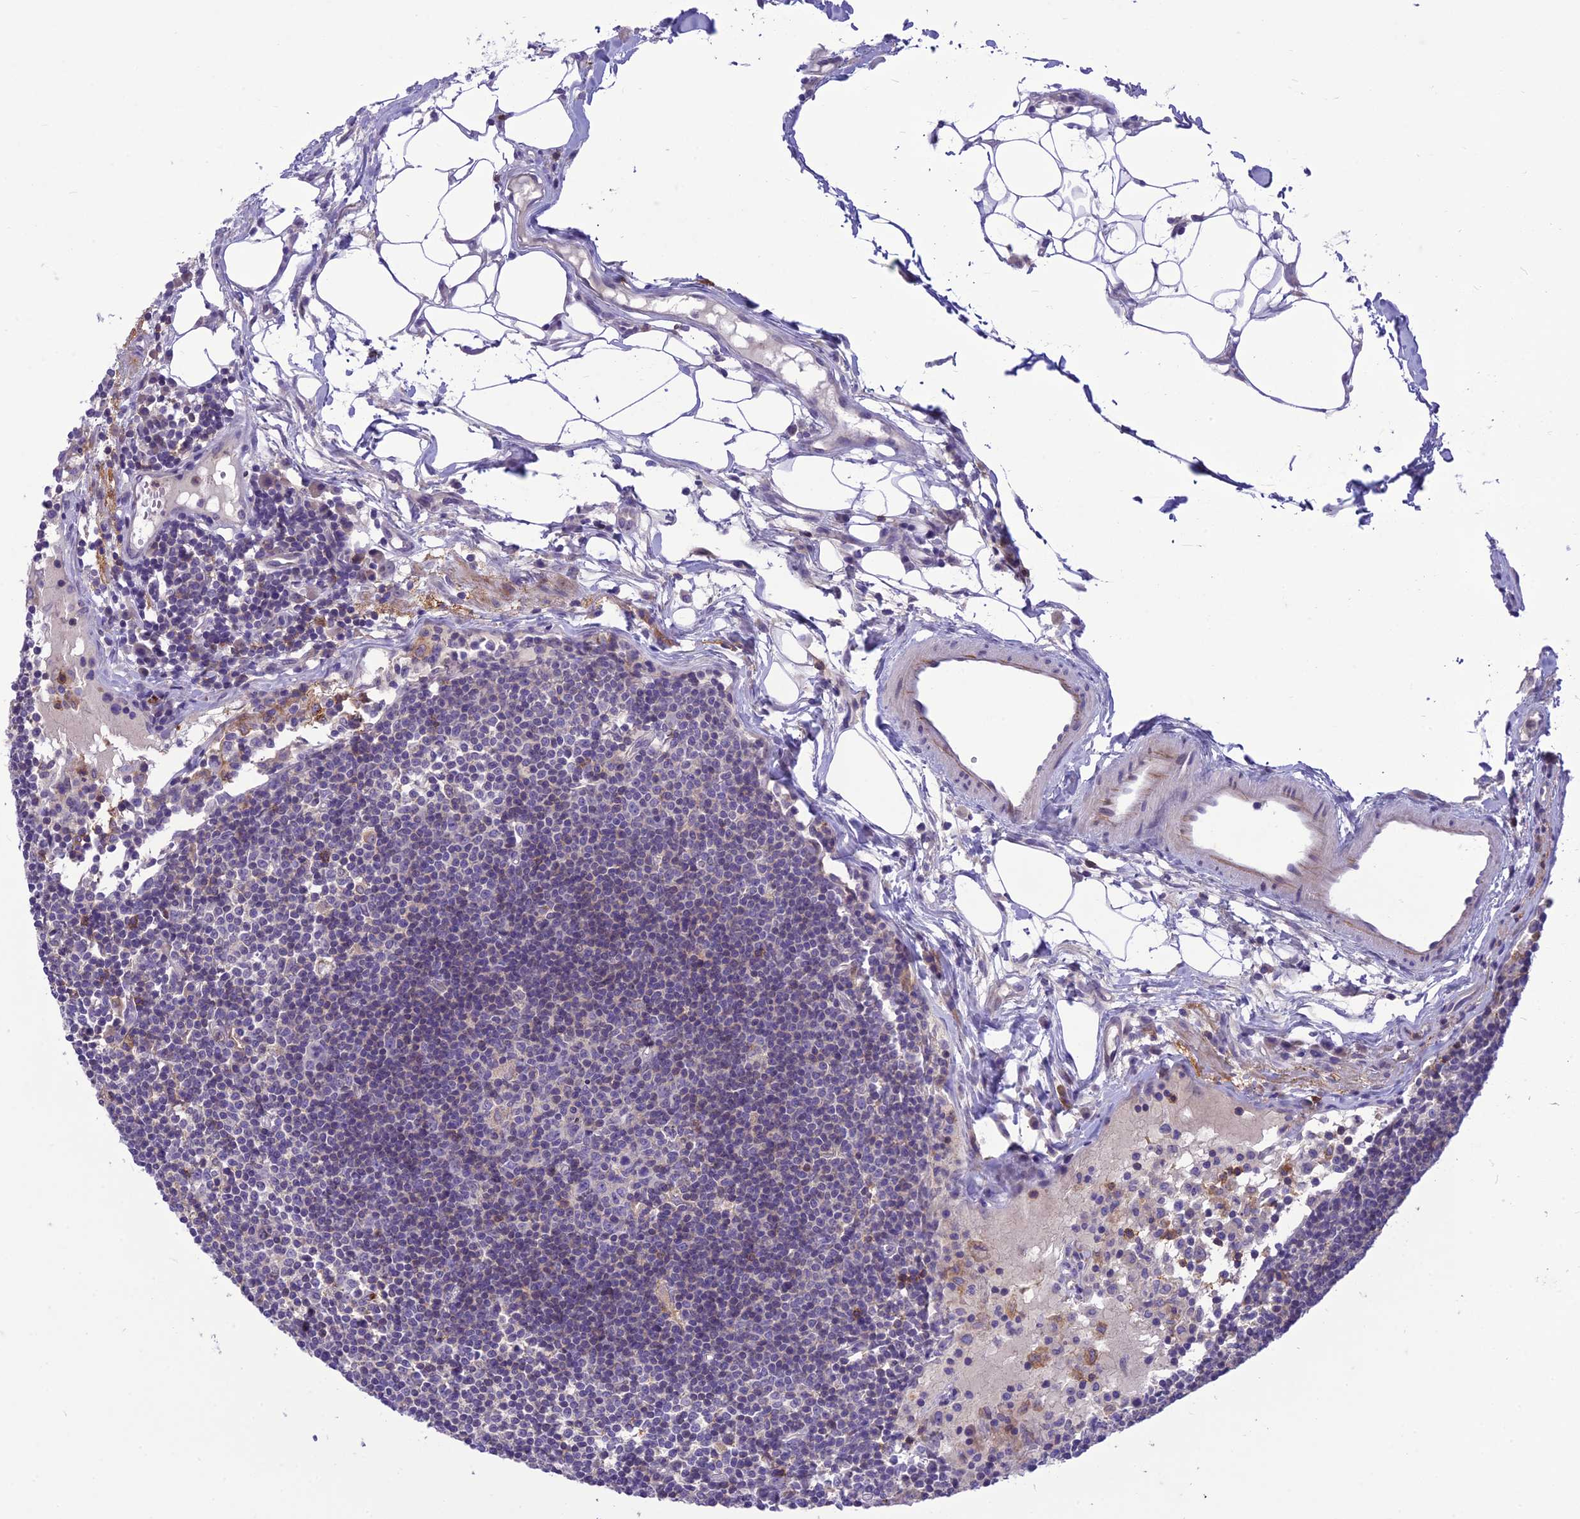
{"staining": {"intensity": "negative", "quantity": "none", "location": "none"}, "tissue": "lymph node", "cell_type": "Germinal center cells", "image_type": "normal", "snomed": [{"axis": "morphology", "description": "Normal tissue, NOS"}, {"axis": "topography", "description": "Lymph node"}], "caption": "Image shows no protein staining in germinal center cells of normal lymph node. Brightfield microscopy of IHC stained with DAB (3,3'-diaminobenzidine) (brown) and hematoxylin (blue), captured at high magnification.", "gene": "ITGAE", "patient": {"sex": "female", "age": 55}}